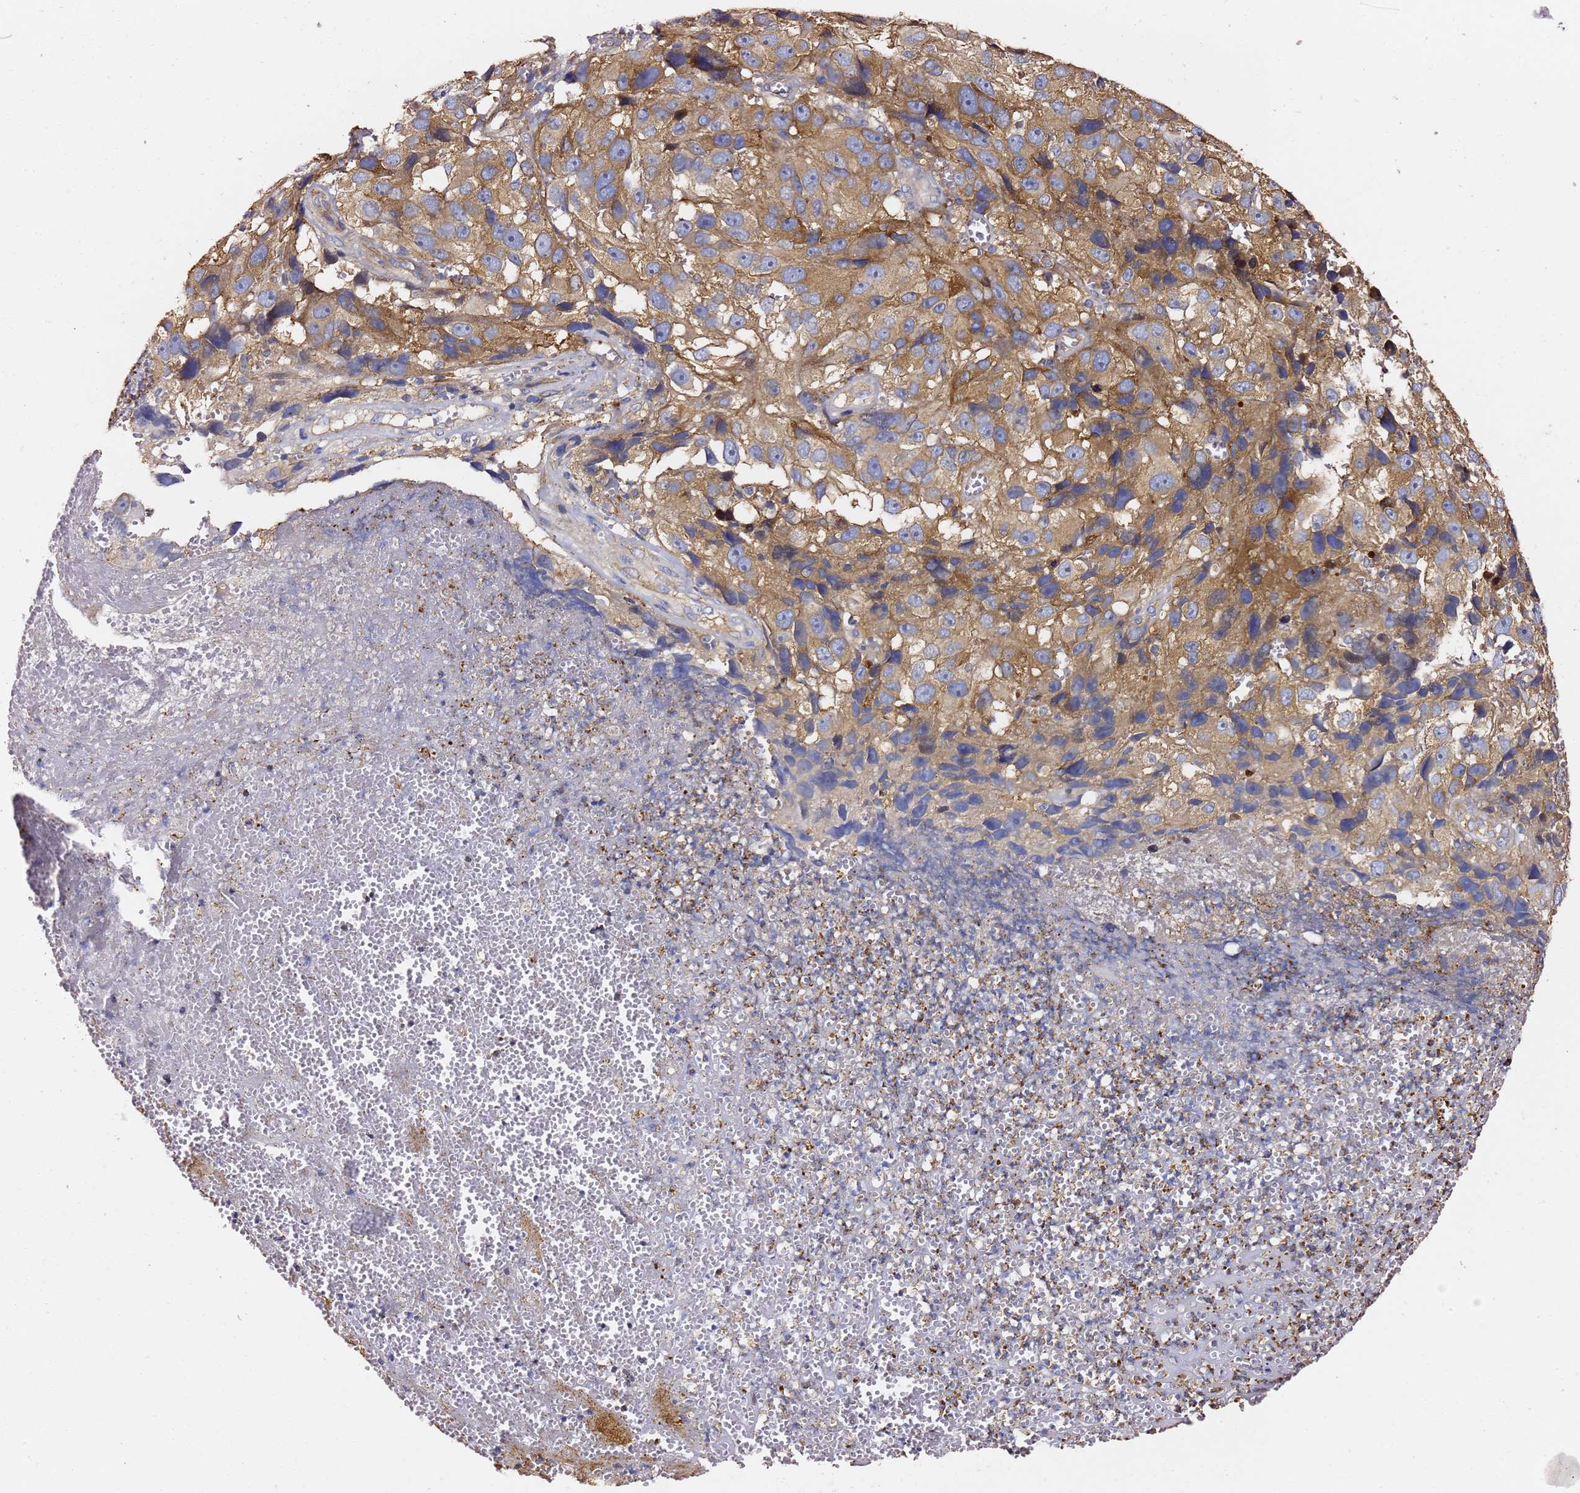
{"staining": {"intensity": "moderate", "quantity": ">75%", "location": "cytoplasmic/membranous"}, "tissue": "melanoma", "cell_type": "Tumor cells", "image_type": "cancer", "snomed": [{"axis": "morphology", "description": "Malignant melanoma, NOS"}, {"axis": "topography", "description": "Skin"}], "caption": "The micrograph demonstrates staining of malignant melanoma, revealing moderate cytoplasmic/membranous protein staining (brown color) within tumor cells.", "gene": "ZFP36L2", "patient": {"sex": "male", "age": 84}}